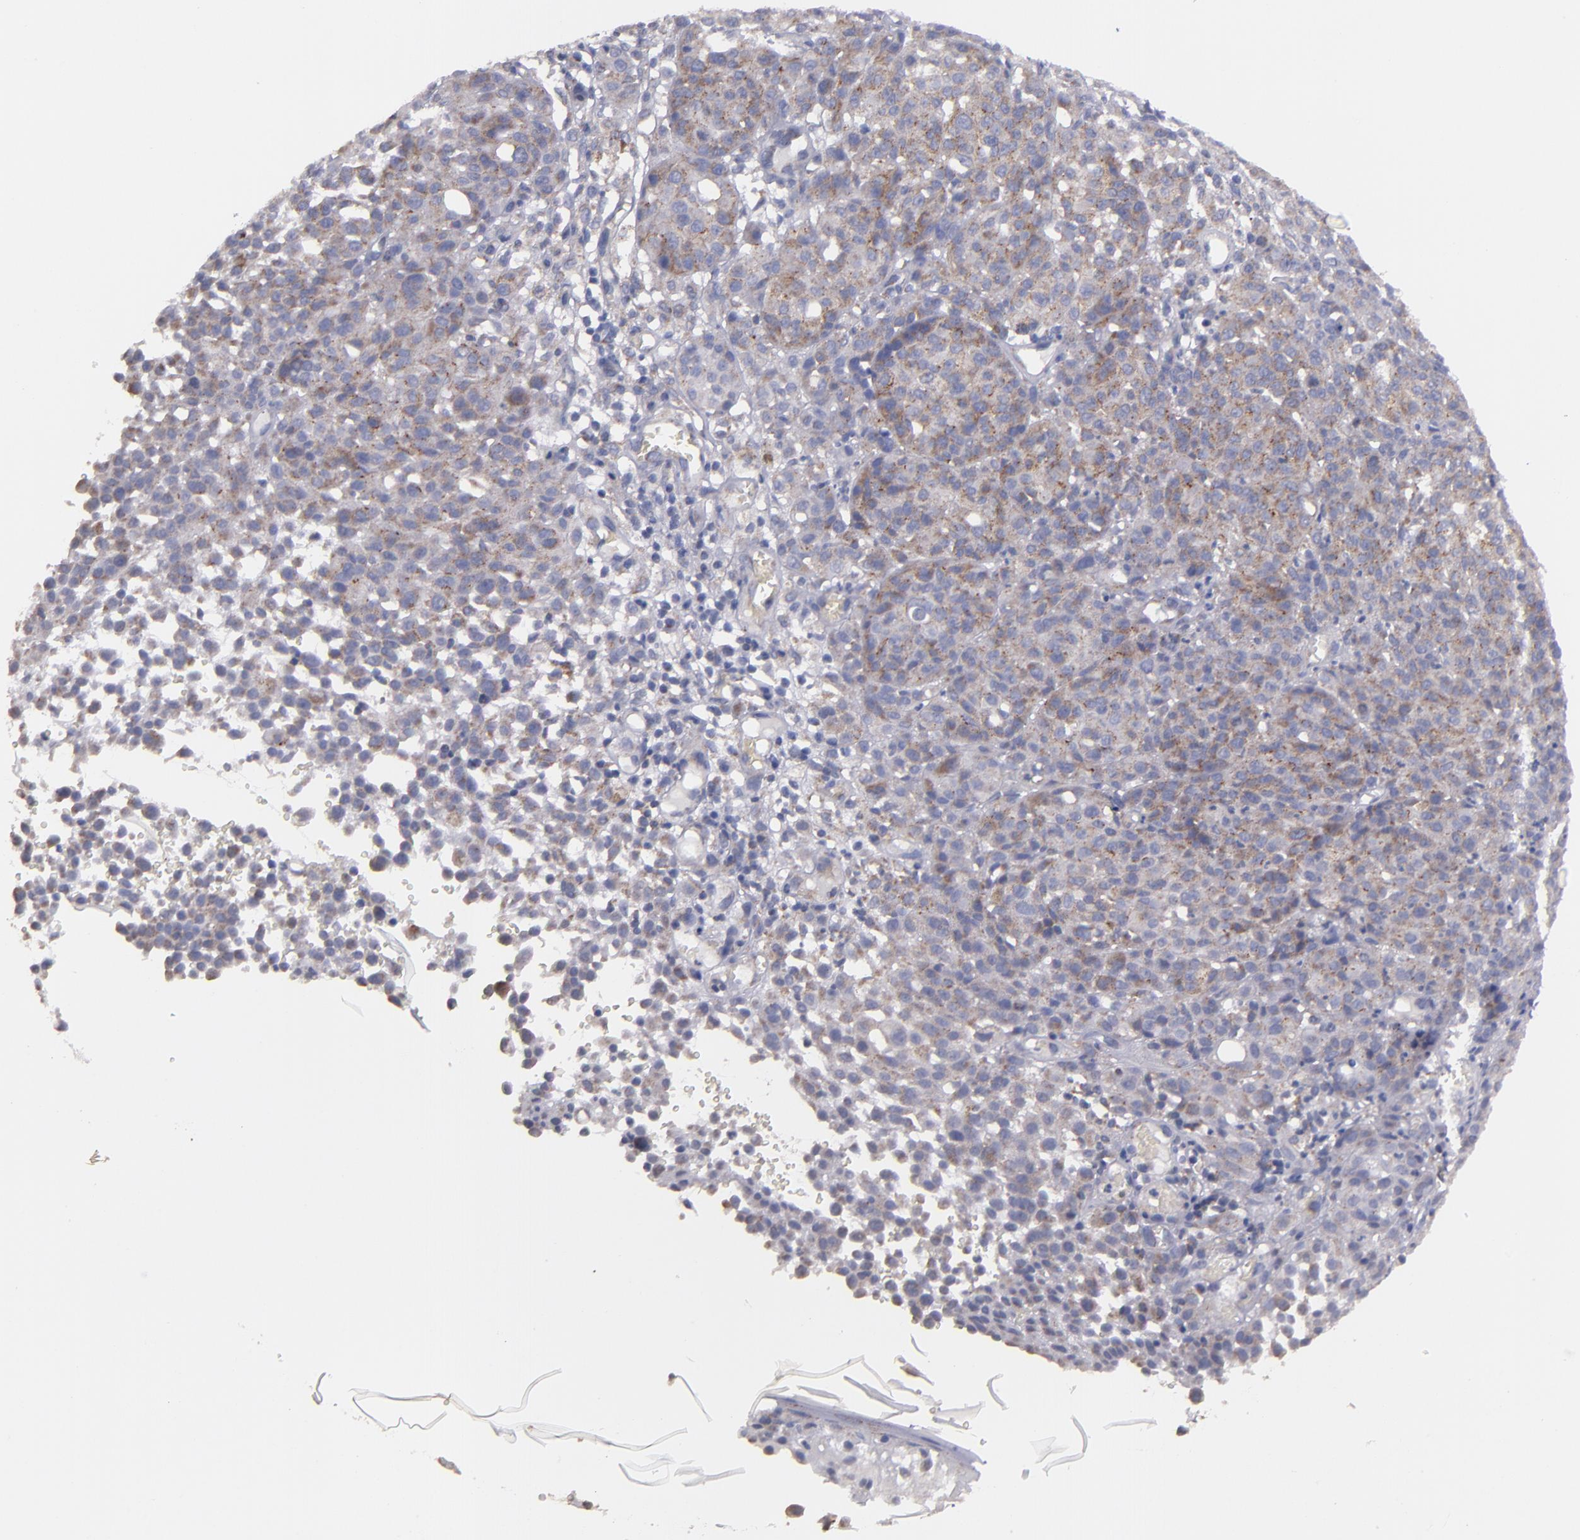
{"staining": {"intensity": "weak", "quantity": ">75%", "location": "cytoplasmic/membranous"}, "tissue": "melanoma", "cell_type": "Tumor cells", "image_type": "cancer", "snomed": [{"axis": "morphology", "description": "Malignant melanoma, NOS"}, {"axis": "topography", "description": "Skin"}], "caption": "Tumor cells exhibit low levels of weak cytoplasmic/membranous staining in approximately >75% of cells in malignant melanoma. (Brightfield microscopy of DAB IHC at high magnification).", "gene": "CLTA", "patient": {"sex": "female", "age": 49}}